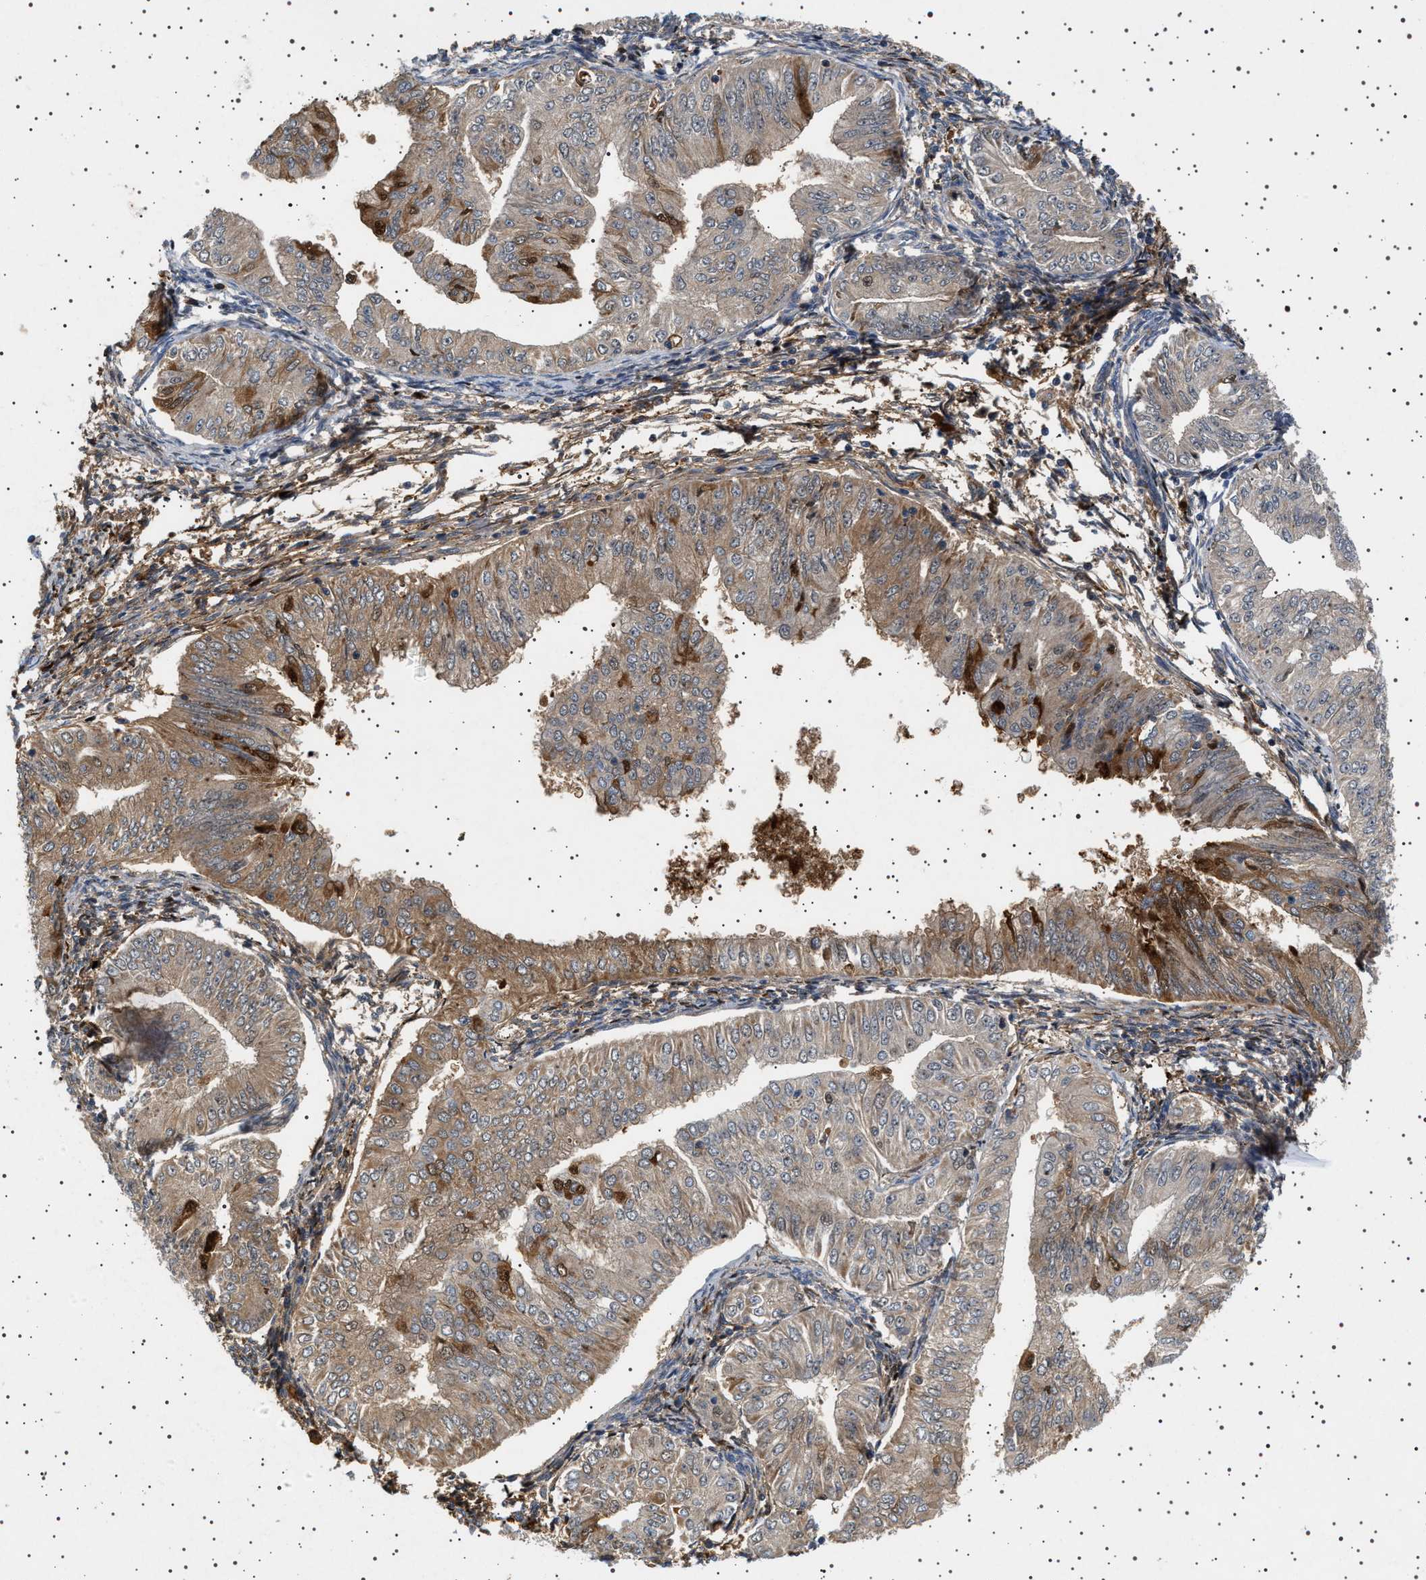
{"staining": {"intensity": "moderate", "quantity": "<25%", "location": "cytoplasmic/membranous"}, "tissue": "endometrial cancer", "cell_type": "Tumor cells", "image_type": "cancer", "snomed": [{"axis": "morphology", "description": "Normal tissue, NOS"}, {"axis": "morphology", "description": "Adenocarcinoma, NOS"}, {"axis": "topography", "description": "Endometrium"}], "caption": "Moderate cytoplasmic/membranous positivity is identified in approximately <25% of tumor cells in endometrial adenocarcinoma.", "gene": "FICD", "patient": {"sex": "female", "age": 53}}